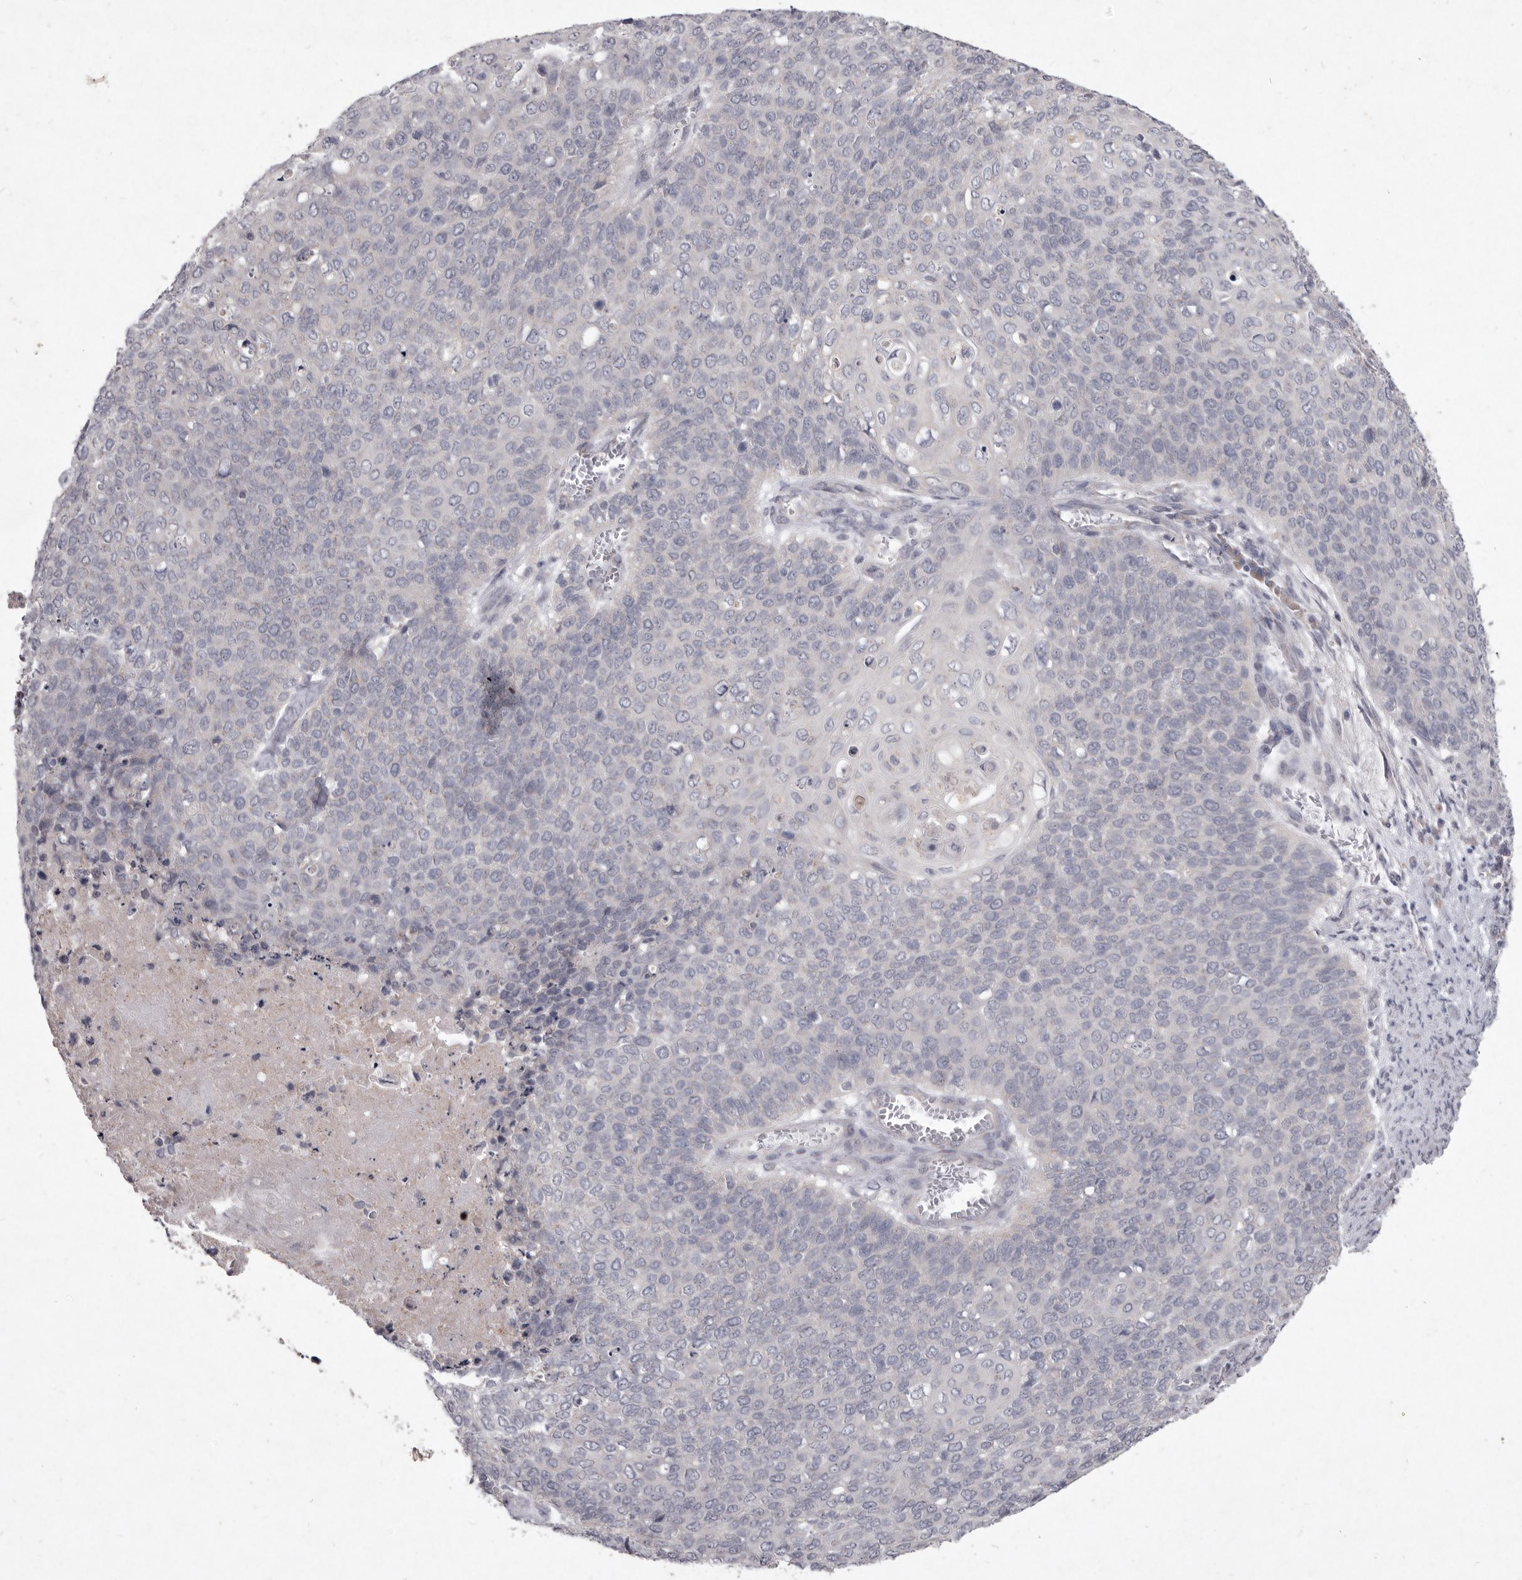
{"staining": {"intensity": "negative", "quantity": "none", "location": "none"}, "tissue": "cervical cancer", "cell_type": "Tumor cells", "image_type": "cancer", "snomed": [{"axis": "morphology", "description": "Squamous cell carcinoma, NOS"}, {"axis": "topography", "description": "Cervix"}], "caption": "Tumor cells are negative for protein expression in human squamous cell carcinoma (cervical).", "gene": "P2RX6", "patient": {"sex": "female", "age": 39}}